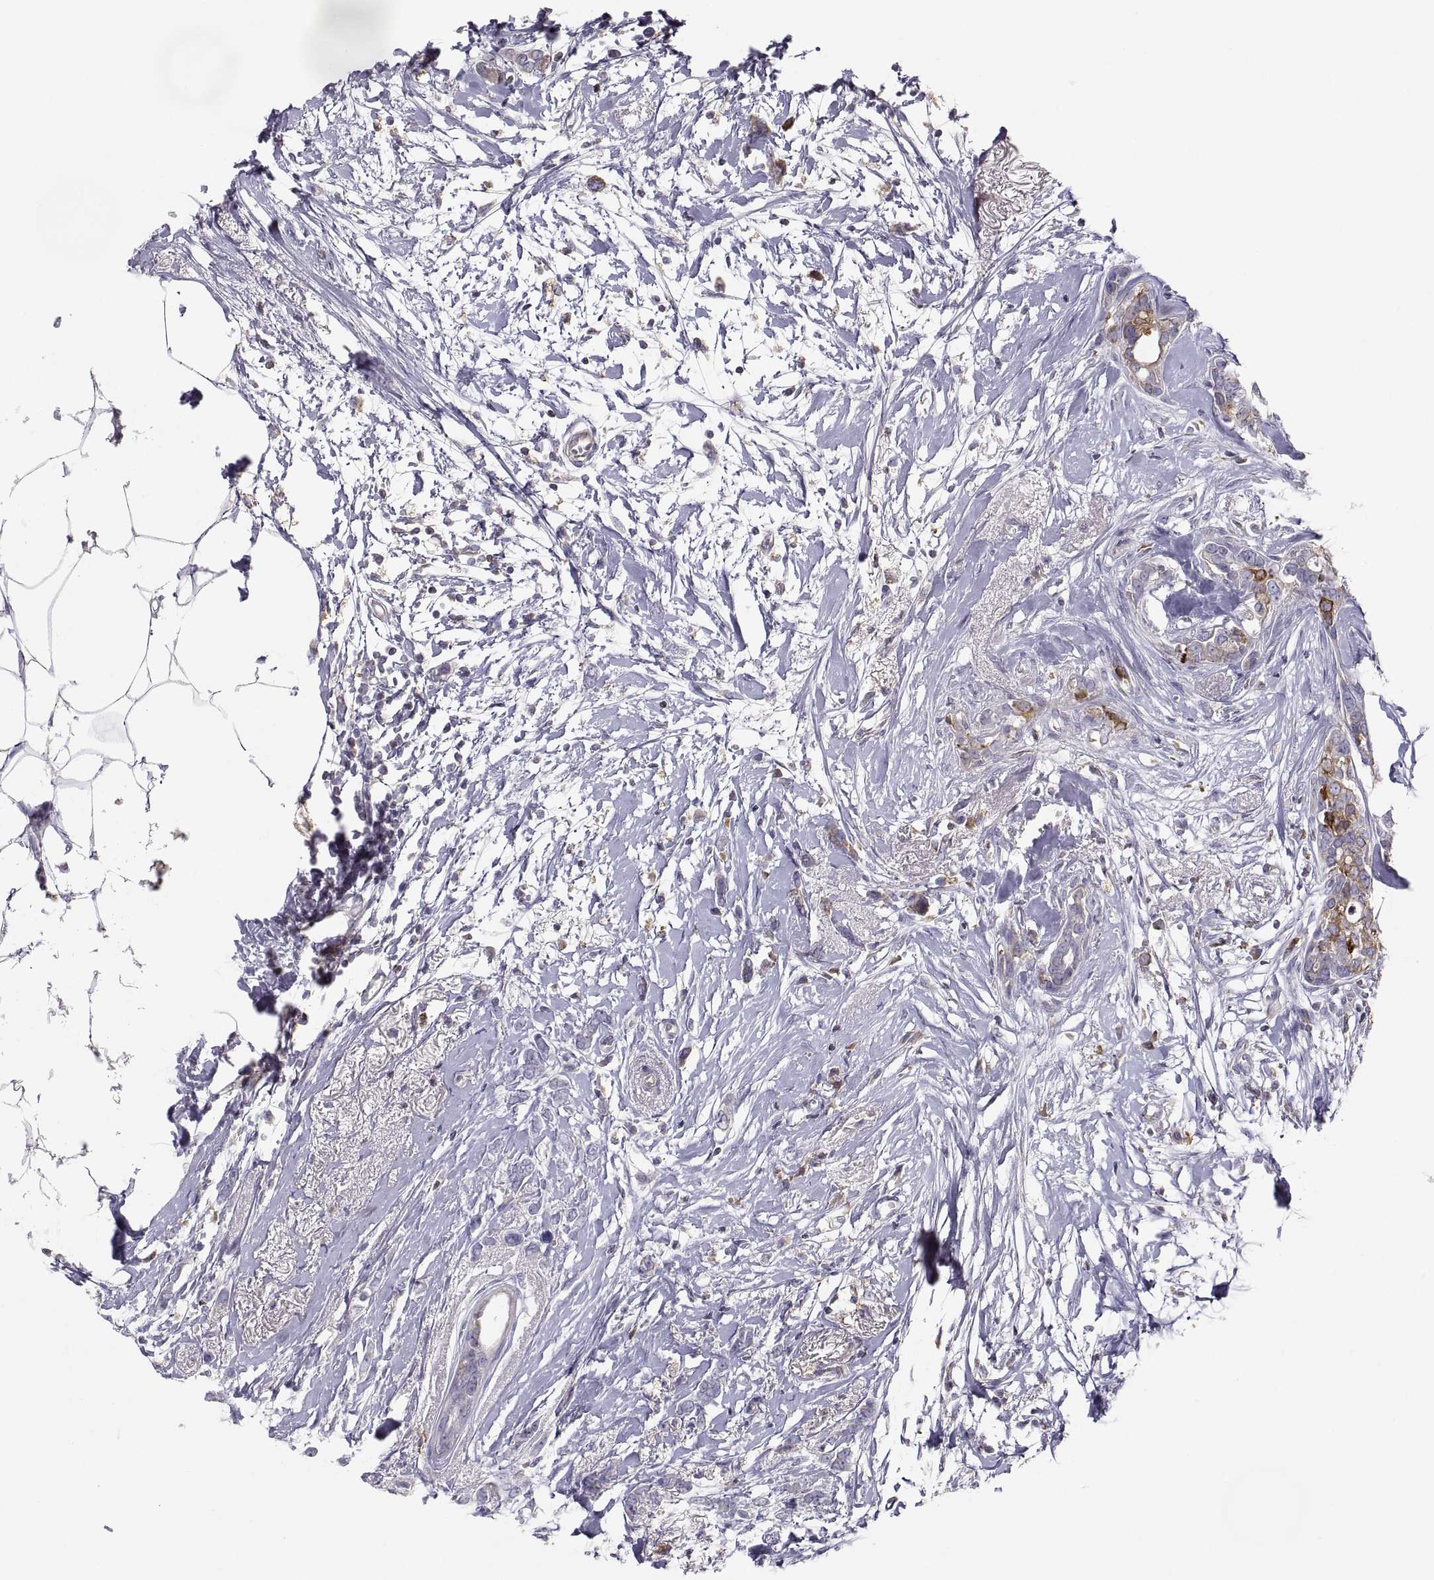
{"staining": {"intensity": "moderate", "quantity": "<25%", "location": "cytoplasmic/membranous"}, "tissue": "breast cancer", "cell_type": "Tumor cells", "image_type": "cancer", "snomed": [{"axis": "morphology", "description": "Duct carcinoma"}, {"axis": "topography", "description": "Breast"}], "caption": "Immunohistochemistry image of breast cancer (intraductal carcinoma) stained for a protein (brown), which displays low levels of moderate cytoplasmic/membranous positivity in approximately <25% of tumor cells.", "gene": "ERO1A", "patient": {"sex": "female", "age": 40}}